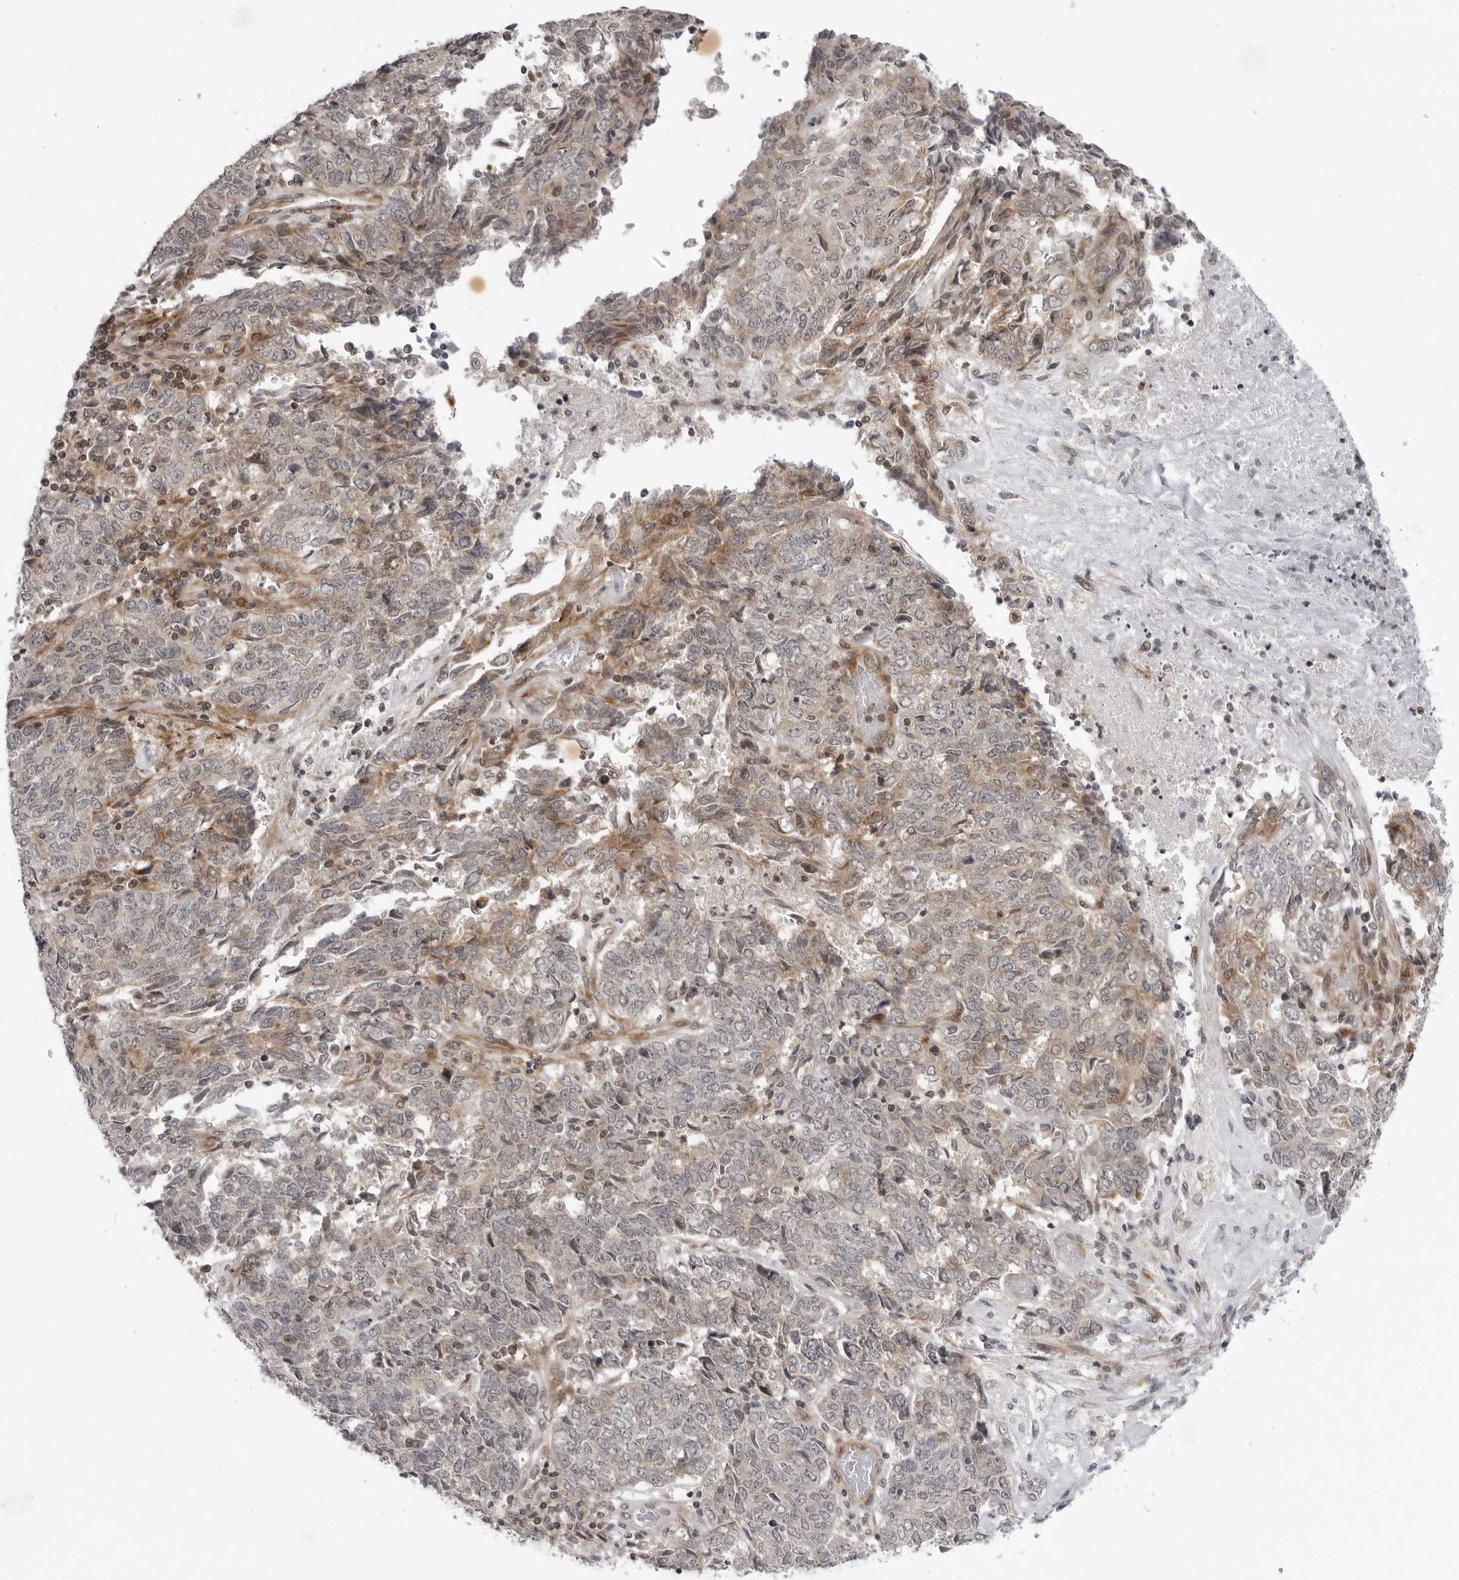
{"staining": {"intensity": "weak", "quantity": "<25%", "location": "cytoplasmic/membranous"}, "tissue": "endometrial cancer", "cell_type": "Tumor cells", "image_type": "cancer", "snomed": [{"axis": "morphology", "description": "Adenocarcinoma, NOS"}, {"axis": "topography", "description": "Endometrium"}], "caption": "Tumor cells show no significant protein expression in endometrial cancer. Brightfield microscopy of immunohistochemistry stained with DAB (3,3'-diaminobenzidine) (brown) and hematoxylin (blue), captured at high magnification.", "gene": "ADAMTS5", "patient": {"sex": "female", "age": 80}}